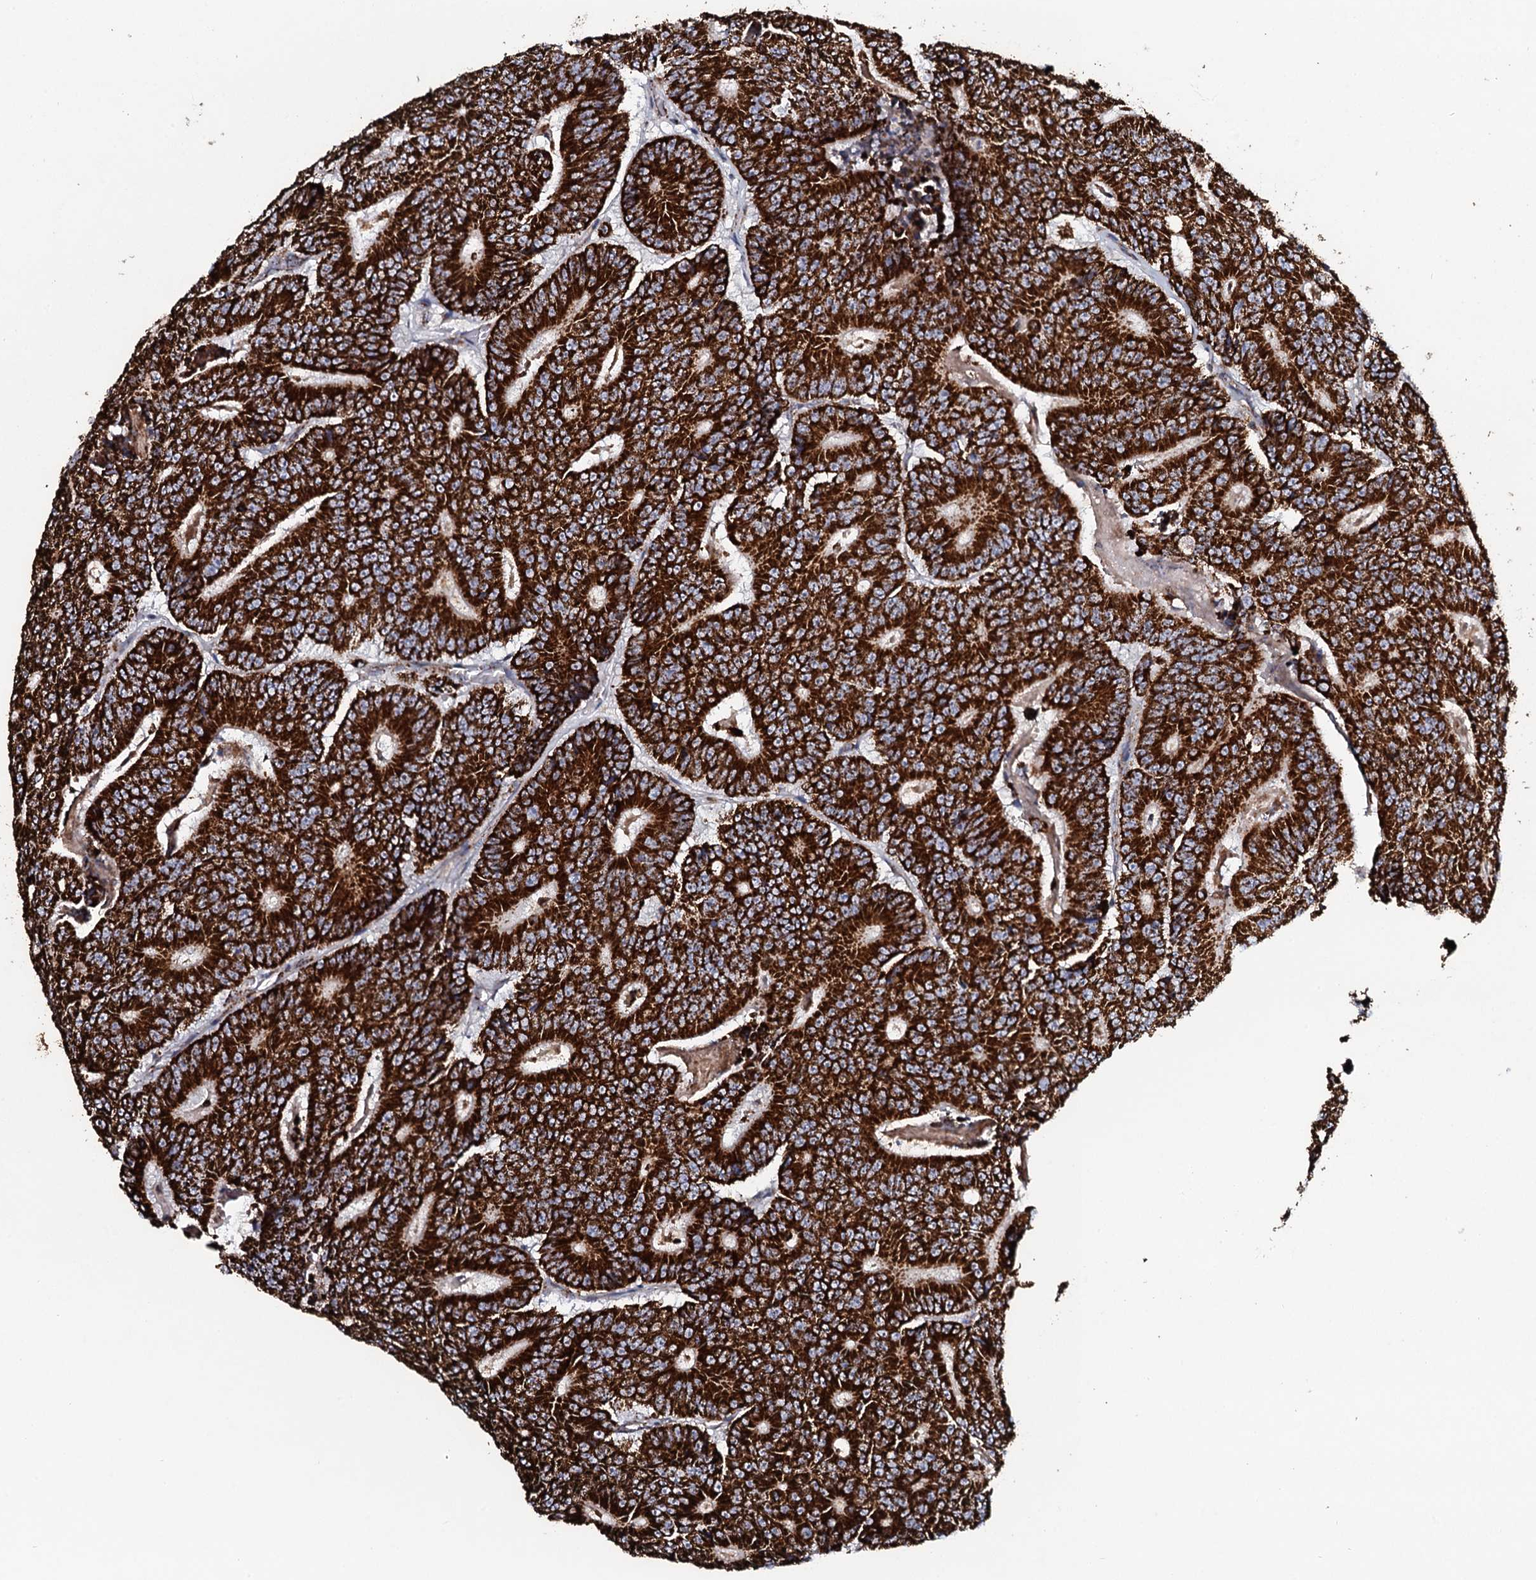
{"staining": {"intensity": "strong", "quantity": ">75%", "location": "cytoplasmic/membranous"}, "tissue": "colorectal cancer", "cell_type": "Tumor cells", "image_type": "cancer", "snomed": [{"axis": "morphology", "description": "Adenocarcinoma, NOS"}, {"axis": "topography", "description": "Colon"}], "caption": "Immunohistochemistry (IHC) image of human colorectal adenocarcinoma stained for a protein (brown), which exhibits high levels of strong cytoplasmic/membranous staining in approximately >75% of tumor cells.", "gene": "EVC2", "patient": {"sex": "male", "age": 83}}